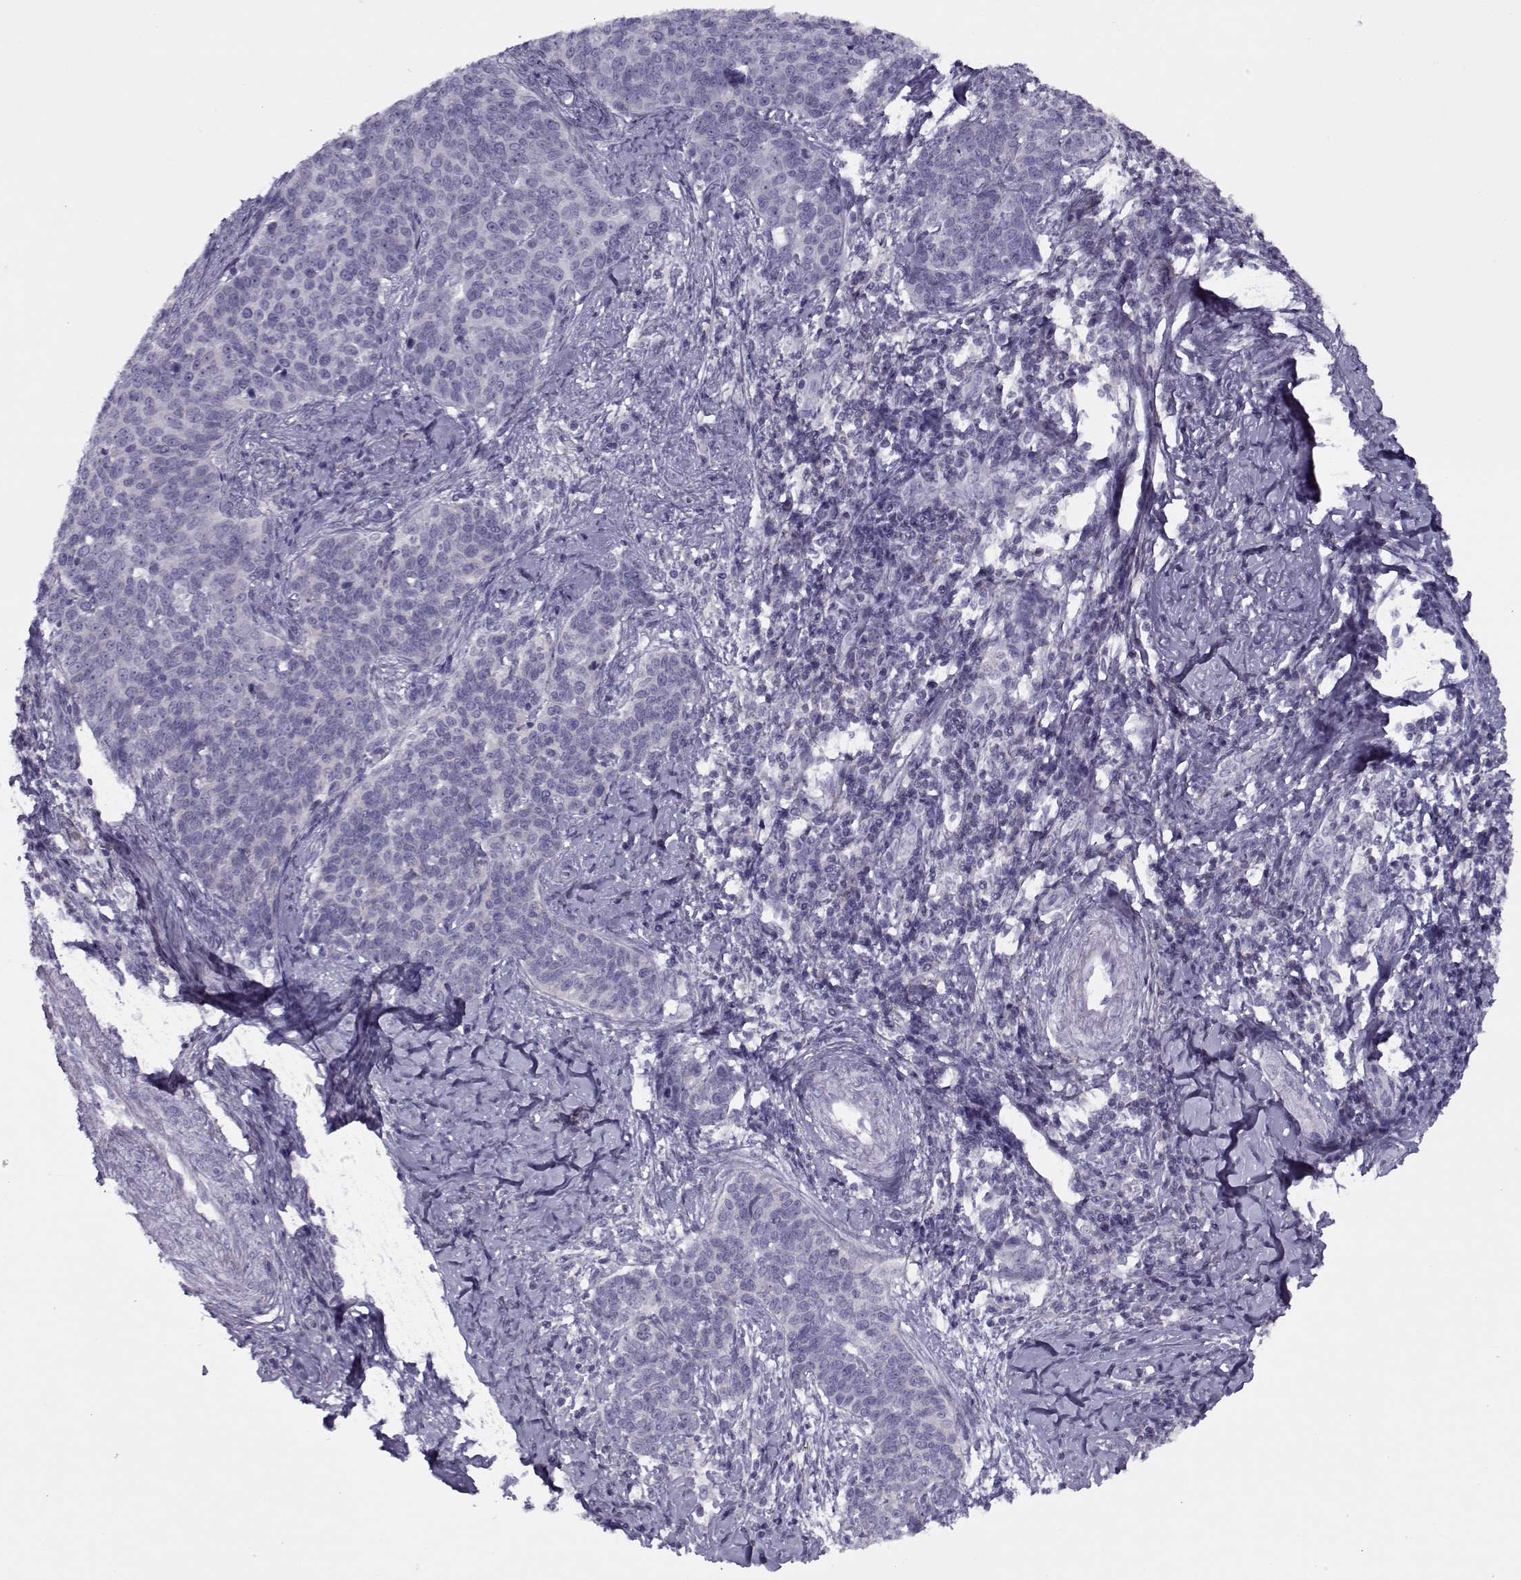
{"staining": {"intensity": "negative", "quantity": "none", "location": "none"}, "tissue": "cervical cancer", "cell_type": "Tumor cells", "image_type": "cancer", "snomed": [{"axis": "morphology", "description": "Squamous cell carcinoma, NOS"}, {"axis": "topography", "description": "Cervix"}], "caption": "An immunohistochemistry histopathology image of cervical cancer is shown. There is no staining in tumor cells of cervical cancer.", "gene": "PP2D1", "patient": {"sex": "female", "age": 39}}